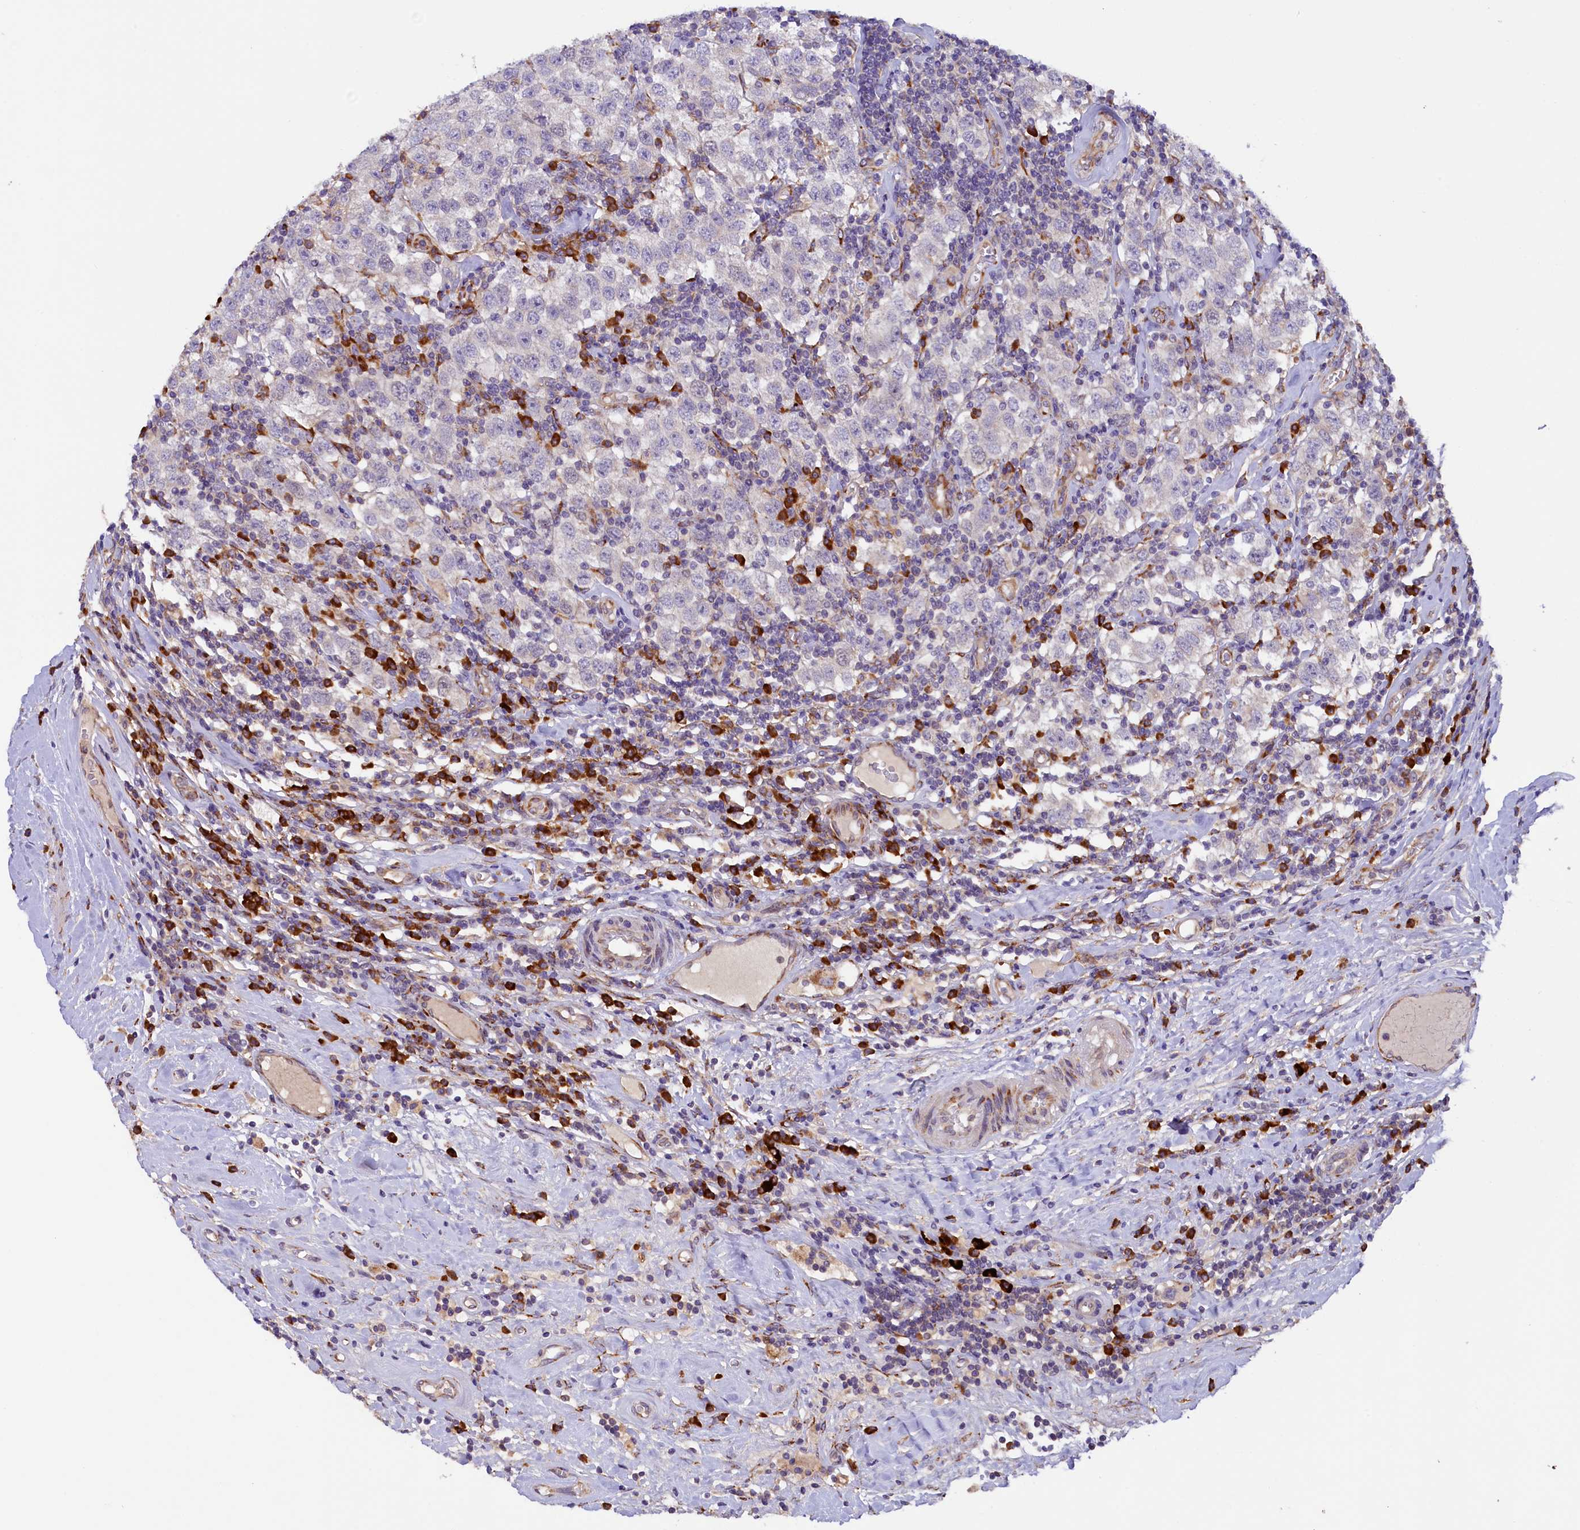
{"staining": {"intensity": "negative", "quantity": "none", "location": "none"}, "tissue": "testis cancer", "cell_type": "Tumor cells", "image_type": "cancer", "snomed": [{"axis": "morphology", "description": "Seminoma, NOS"}, {"axis": "topography", "description": "Testis"}], "caption": "There is no significant staining in tumor cells of testis cancer. (DAB immunohistochemistry with hematoxylin counter stain).", "gene": "SSC5D", "patient": {"sex": "male", "age": 41}}